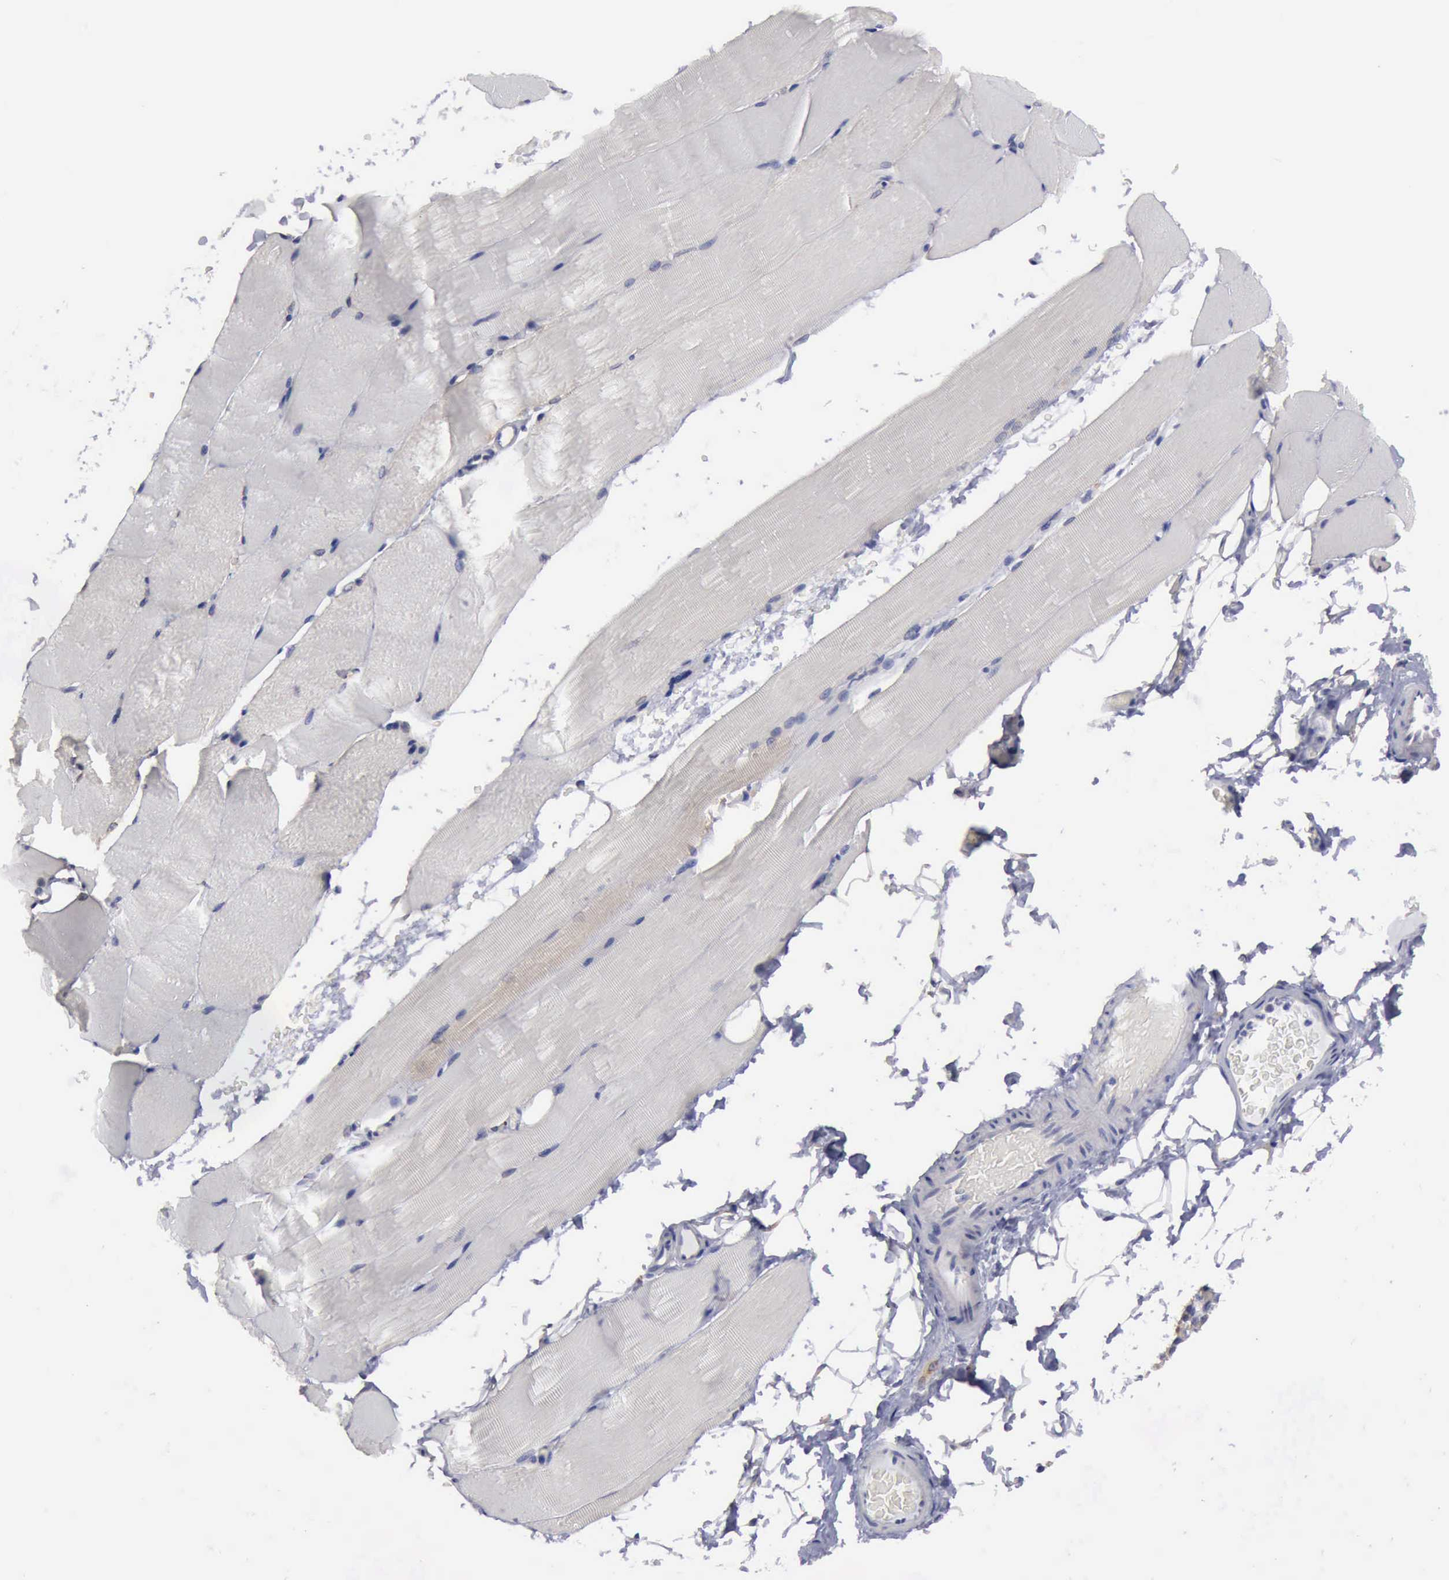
{"staining": {"intensity": "negative", "quantity": "none", "location": "none"}, "tissue": "skeletal muscle", "cell_type": "Myocytes", "image_type": "normal", "snomed": [{"axis": "morphology", "description": "Normal tissue, NOS"}, {"axis": "topography", "description": "Skeletal muscle"}, {"axis": "topography", "description": "Parathyroid gland"}], "caption": "The immunohistochemistry micrograph has no significant expression in myocytes of skeletal muscle.", "gene": "TXLNG", "patient": {"sex": "female", "age": 37}}